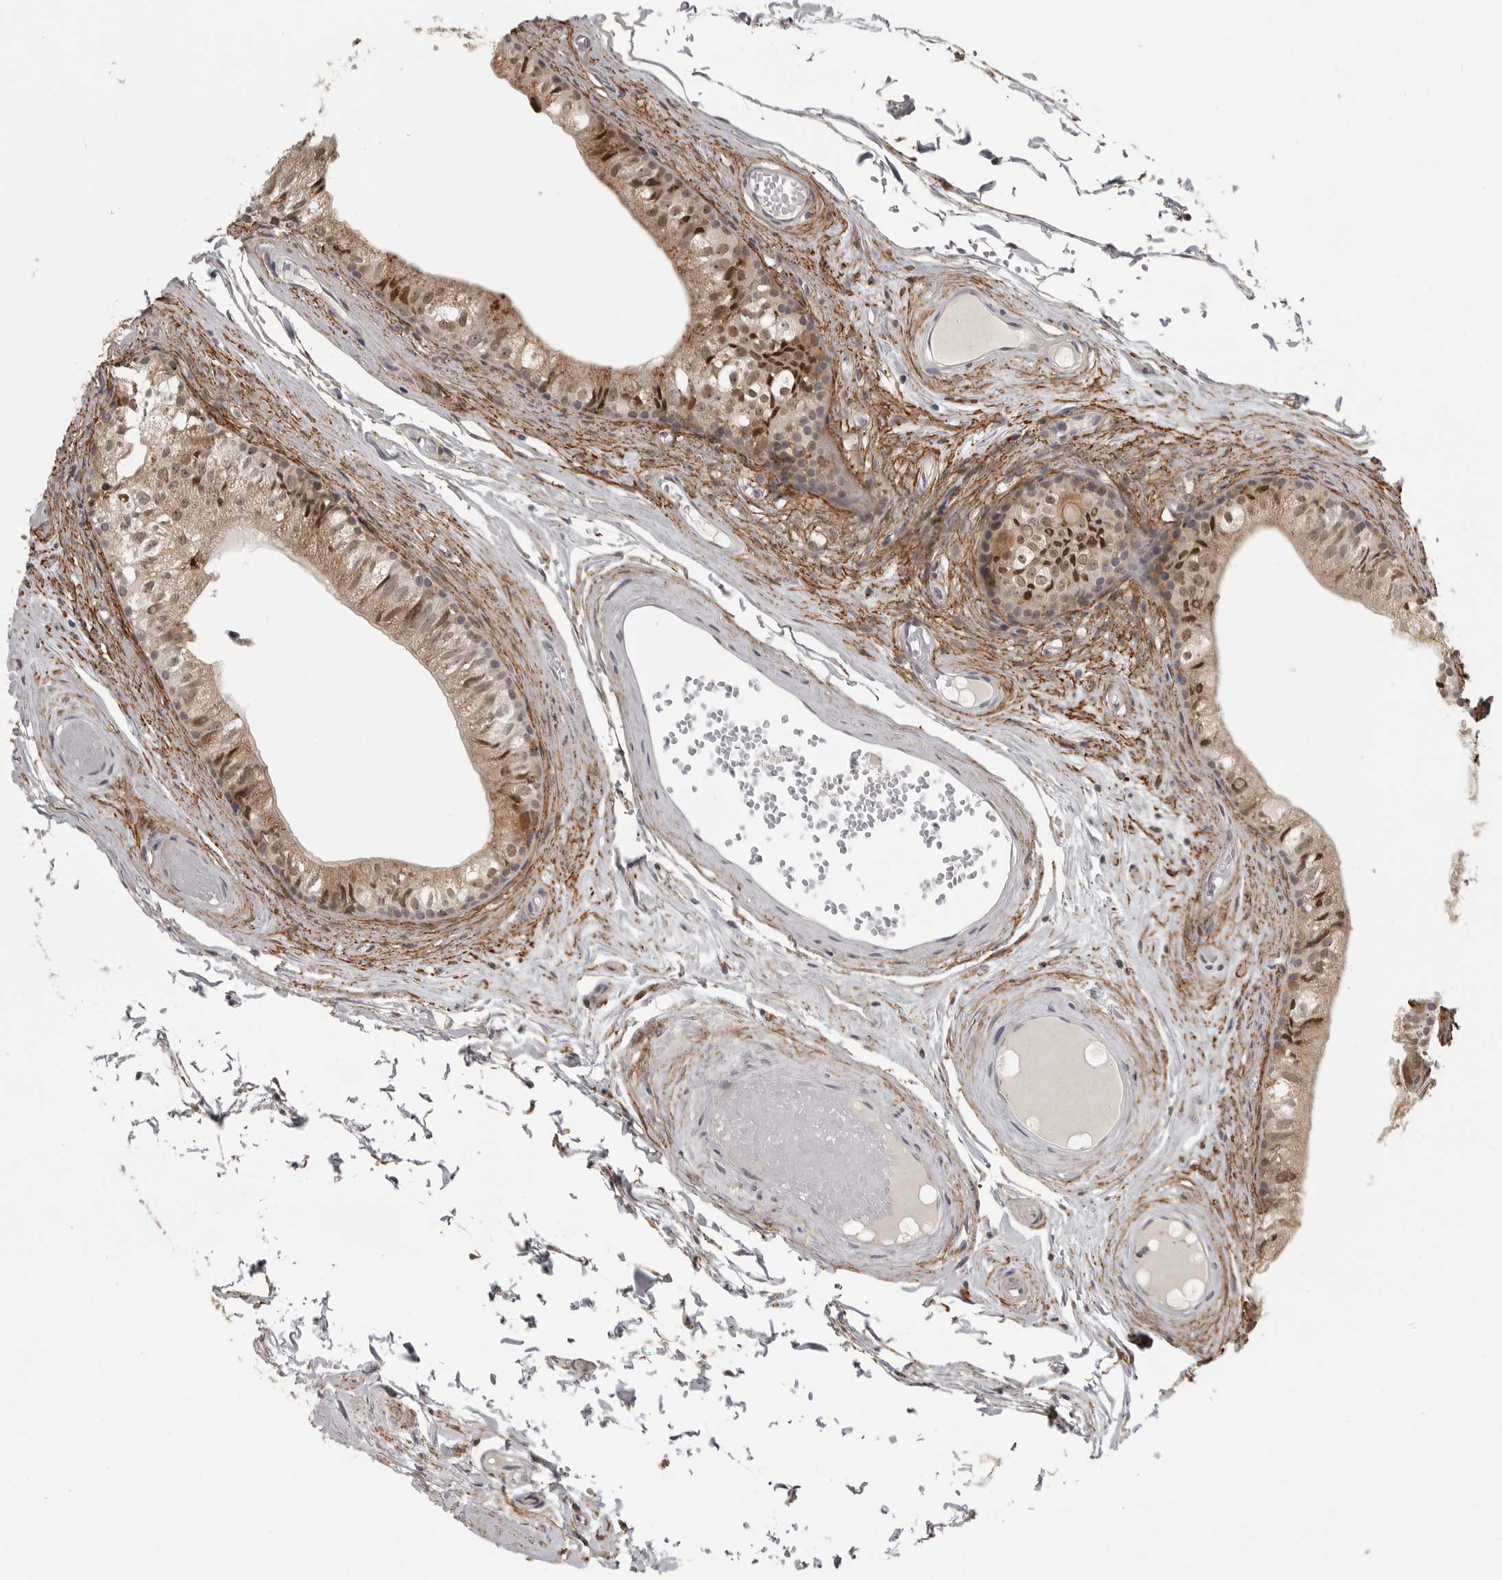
{"staining": {"intensity": "strong", "quantity": "25%-75%", "location": "cytoplasmic/membranous,nuclear"}, "tissue": "epididymis", "cell_type": "Glandular cells", "image_type": "normal", "snomed": [{"axis": "morphology", "description": "Normal tissue, NOS"}, {"axis": "topography", "description": "Epididymis"}], "caption": "IHC of normal human epididymis reveals high levels of strong cytoplasmic/membranous,nuclear staining in about 25%-75% of glandular cells.", "gene": "UROD", "patient": {"sex": "male", "age": 79}}